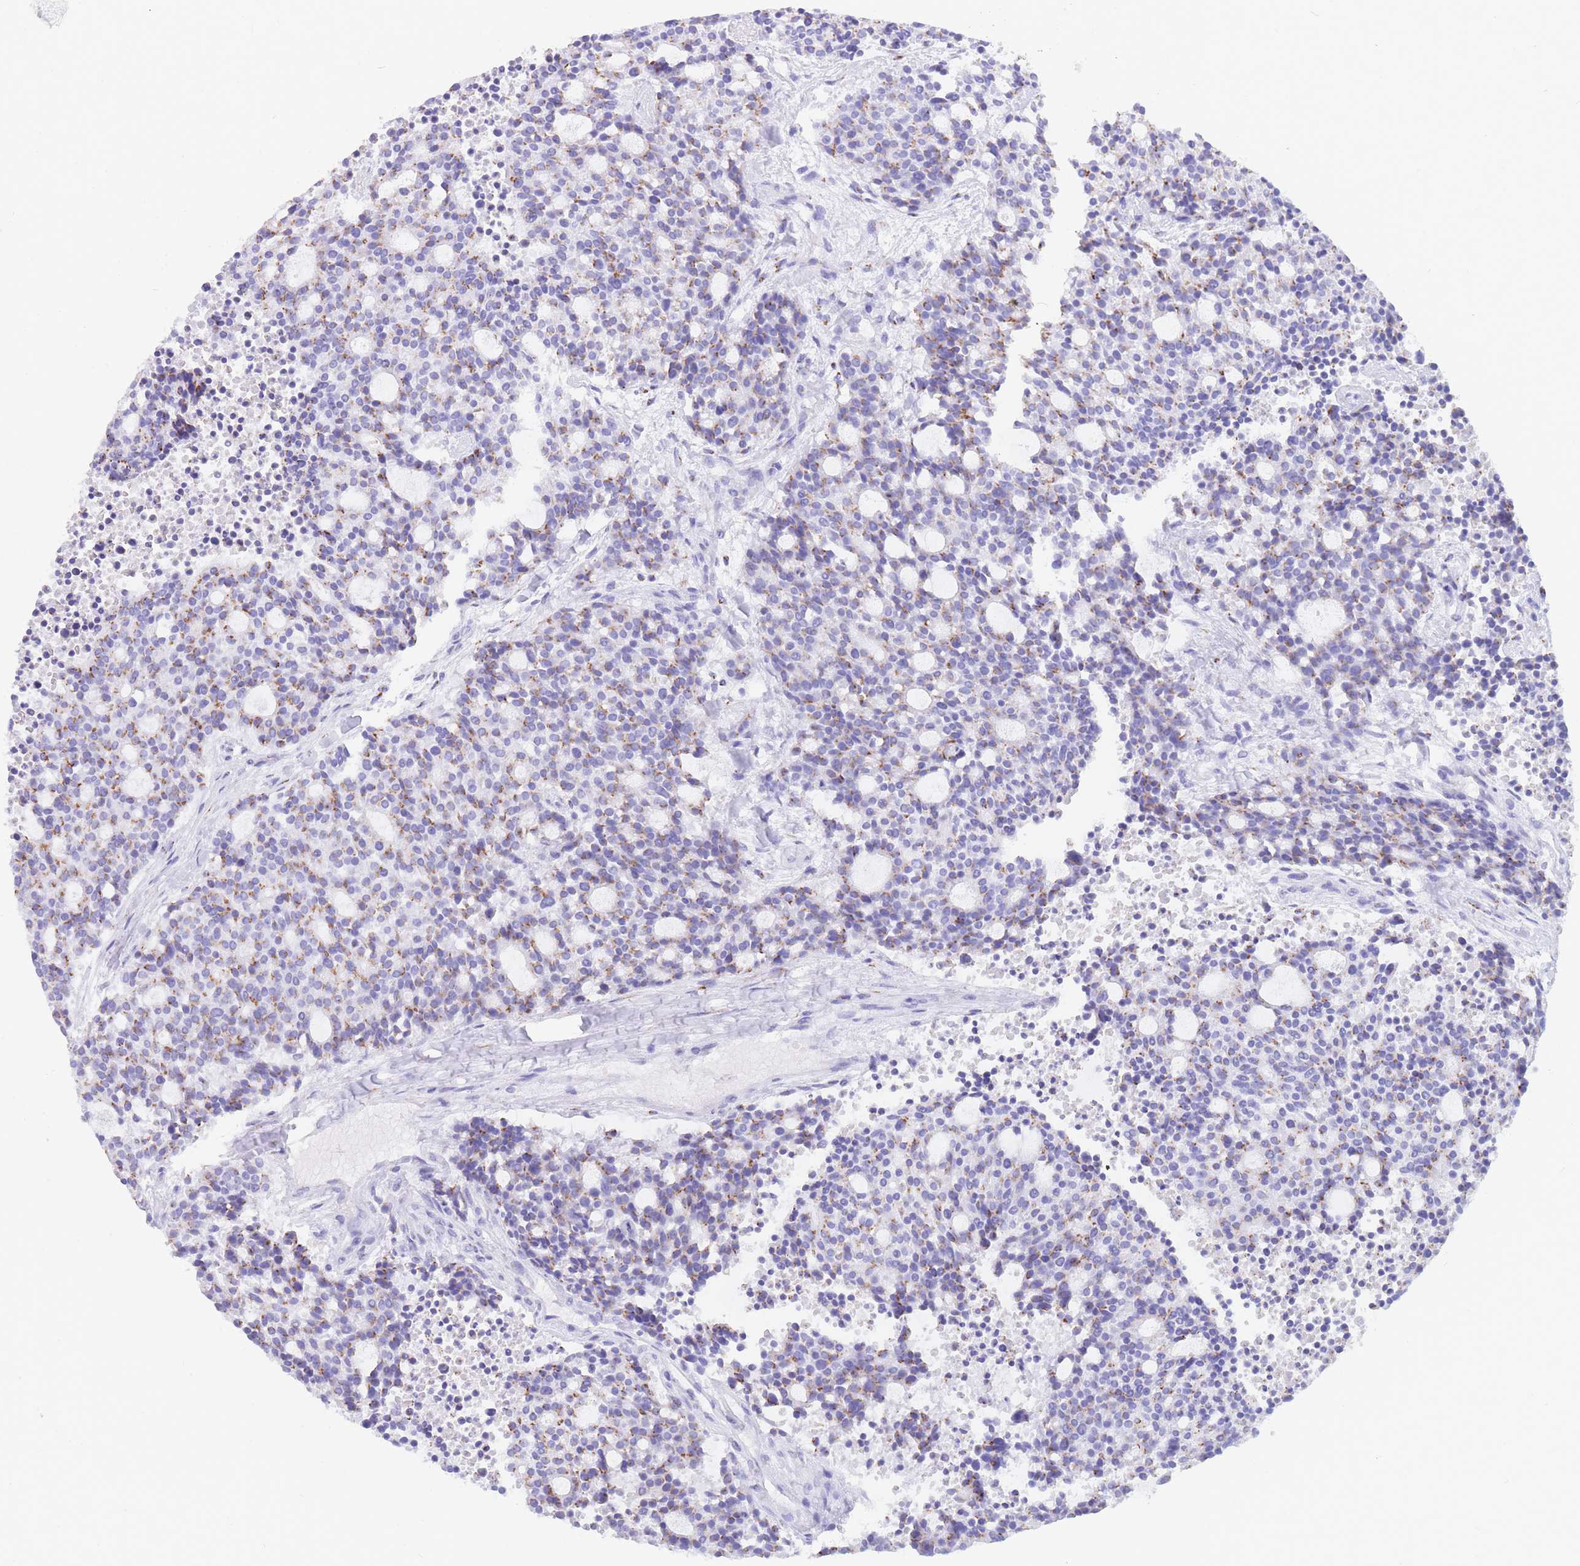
{"staining": {"intensity": "weak", "quantity": "25%-75%", "location": "cytoplasmic/membranous"}, "tissue": "carcinoid", "cell_type": "Tumor cells", "image_type": "cancer", "snomed": [{"axis": "morphology", "description": "Carcinoid, malignant, NOS"}, {"axis": "topography", "description": "Pancreas"}], "caption": "Immunohistochemical staining of human malignant carcinoid displays low levels of weak cytoplasmic/membranous protein staining in about 25%-75% of tumor cells.", "gene": "FAM3C", "patient": {"sex": "female", "age": 54}}